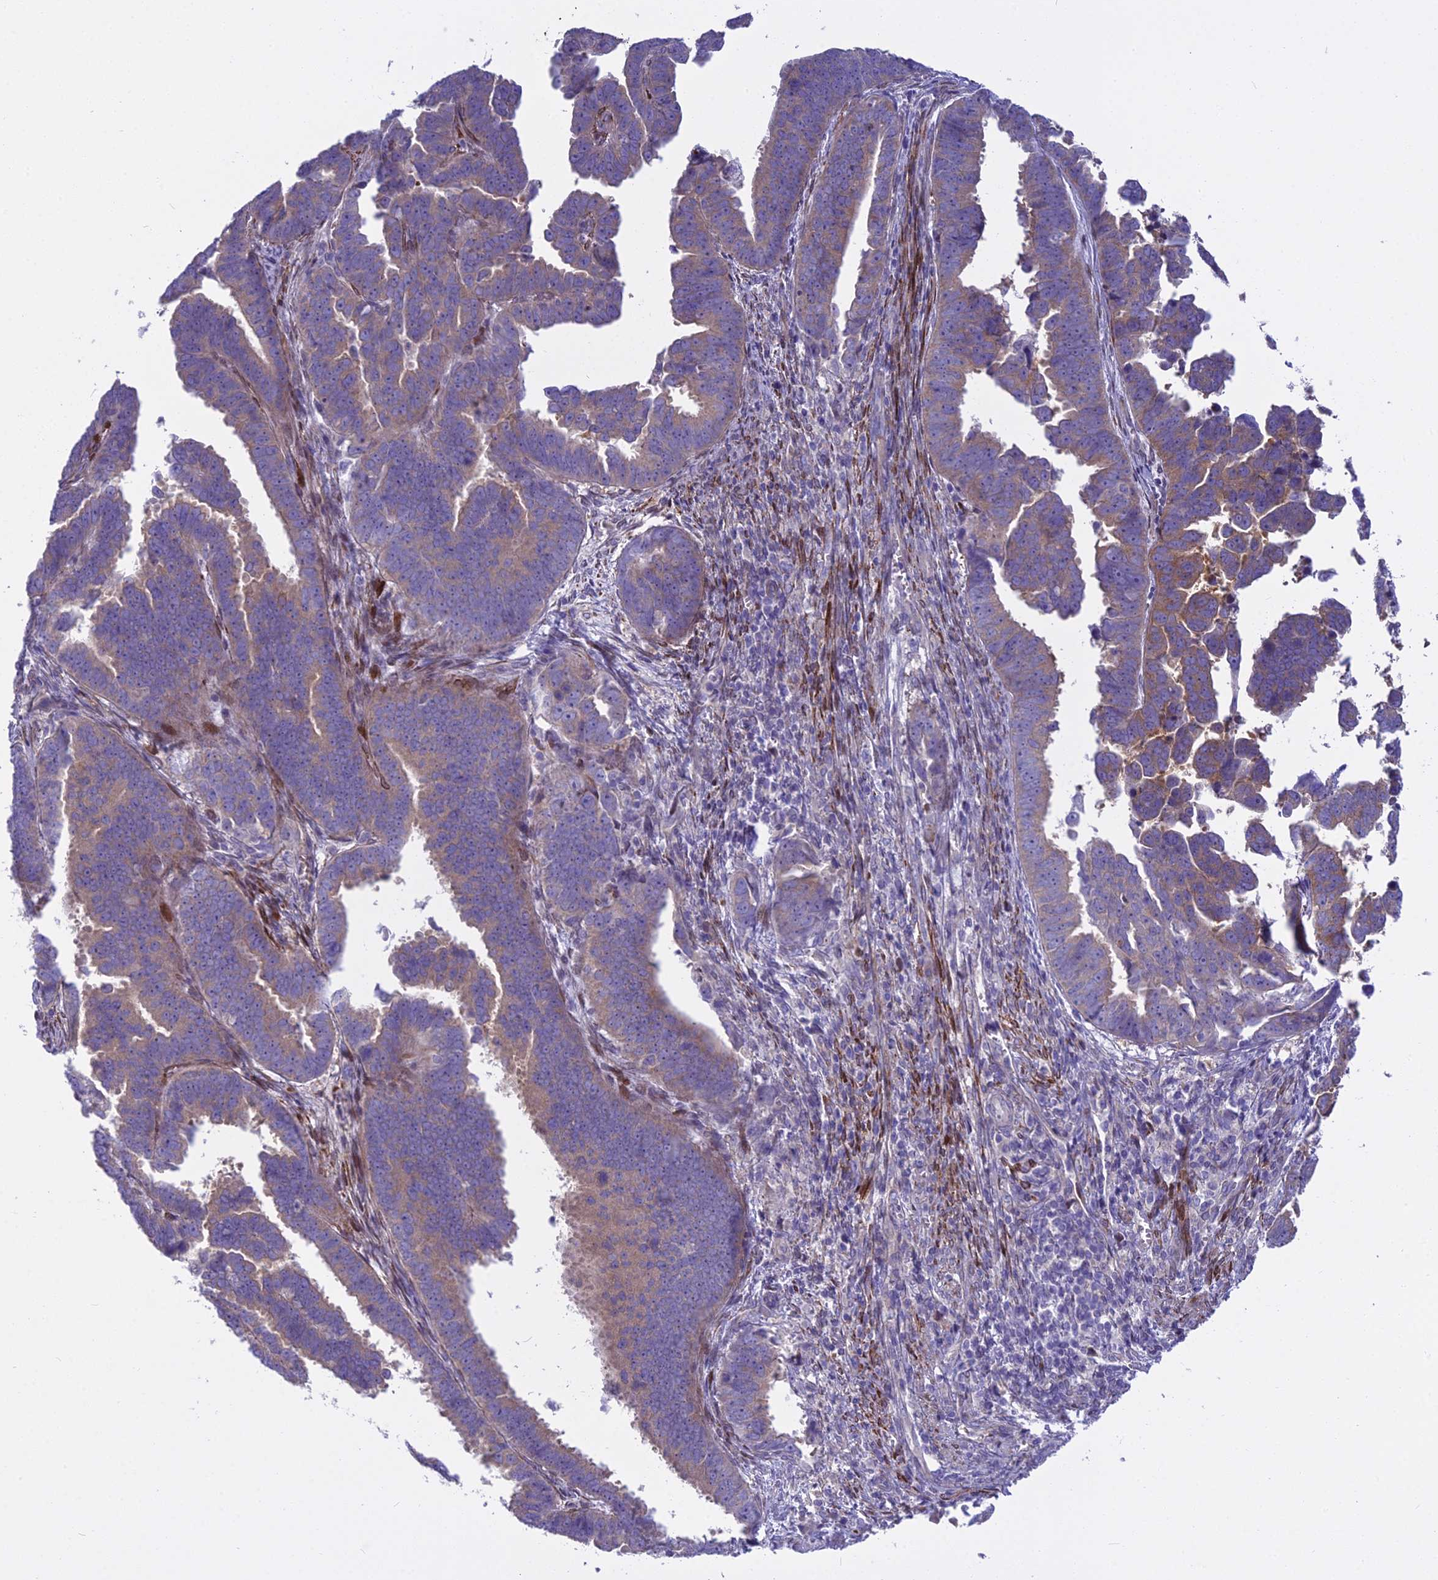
{"staining": {"intensity": "weak", "quantity": "25%-75%", "location": "cytoplasmic/membranous"}, "tissue": "endometrial cancer", "cell_type": "Tumor cells", "image_type": "cancer", "snomed": [{"axis": "morphology", "description": "Adenocarcinoma, NOS"}, {"axis": "topography", "description": "Endometrium"}], "caption": "Human endometrial cancer (adenocarcinoma) stained with a protein marker shows weak staining in tumor cells.", "gene": "PCDHB14", "patient": {"sex": "female", "age": 75}}